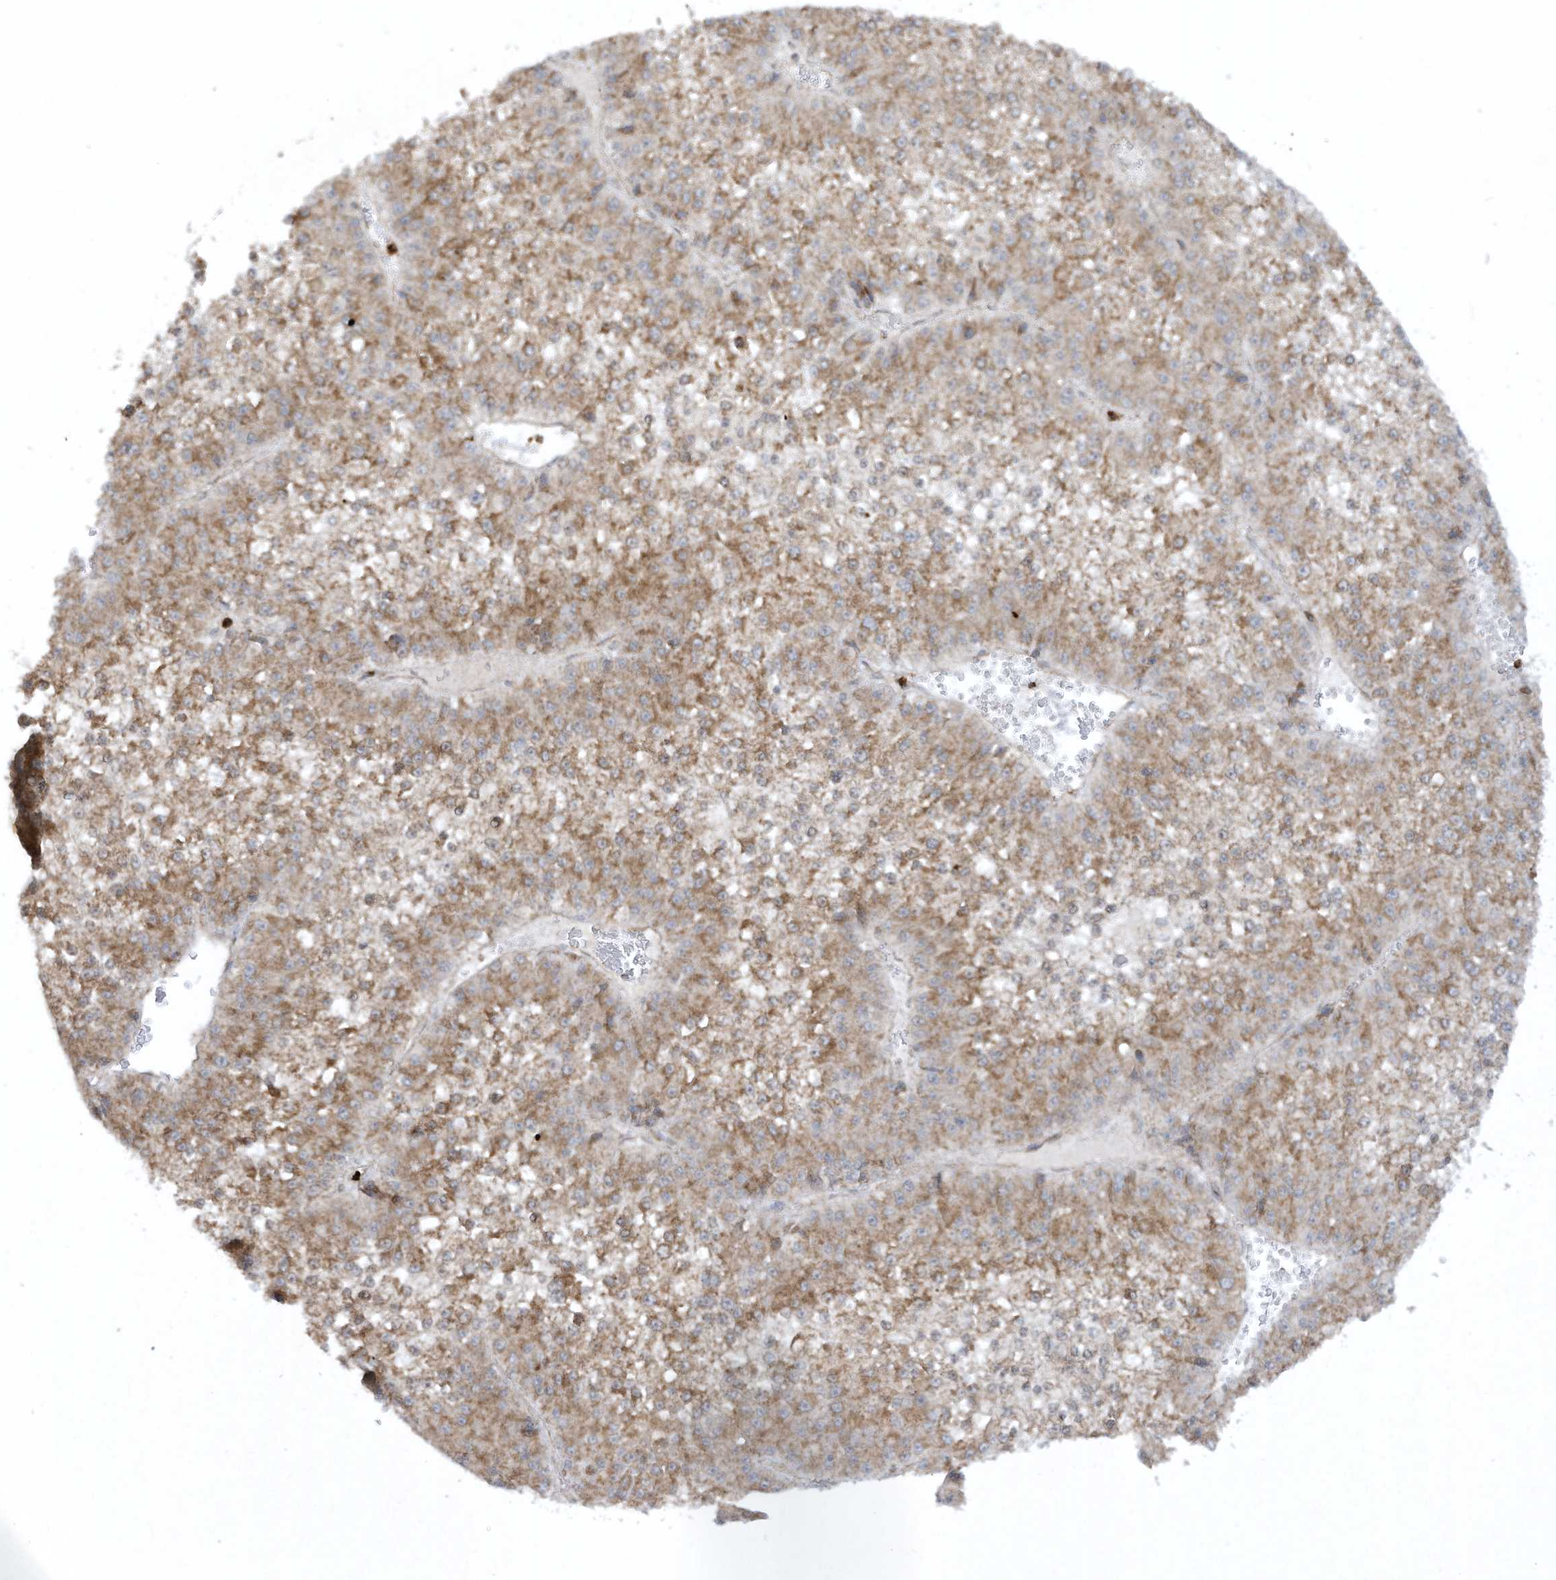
{"staining": {"intensity": "moderate", "quantity": ">75%", "location": "cytoplasmic/membranous,nuclear"}, "tissue": "liver cancer", "cell_type": "Tumor cells", "image_type": "cancer", "snomed": [{"axis": "morphology", "description": "Carcinoma, Hepatocellular, NOS"}, {"axis": "topography", "description": "Liver"}], "caption": "IHC (DAB) staining of liver cancer (hepatocellular carcinoma) shows moderate cytoplasmic/membranous and nuclear protein staining in about >75% of tumor cells. Immunohistochemistry (ihc) stains the protein in brown and the nuclei are stained blue.", "gene": "CHRNA4", "patient": {"sex": "female", "age": 73}}